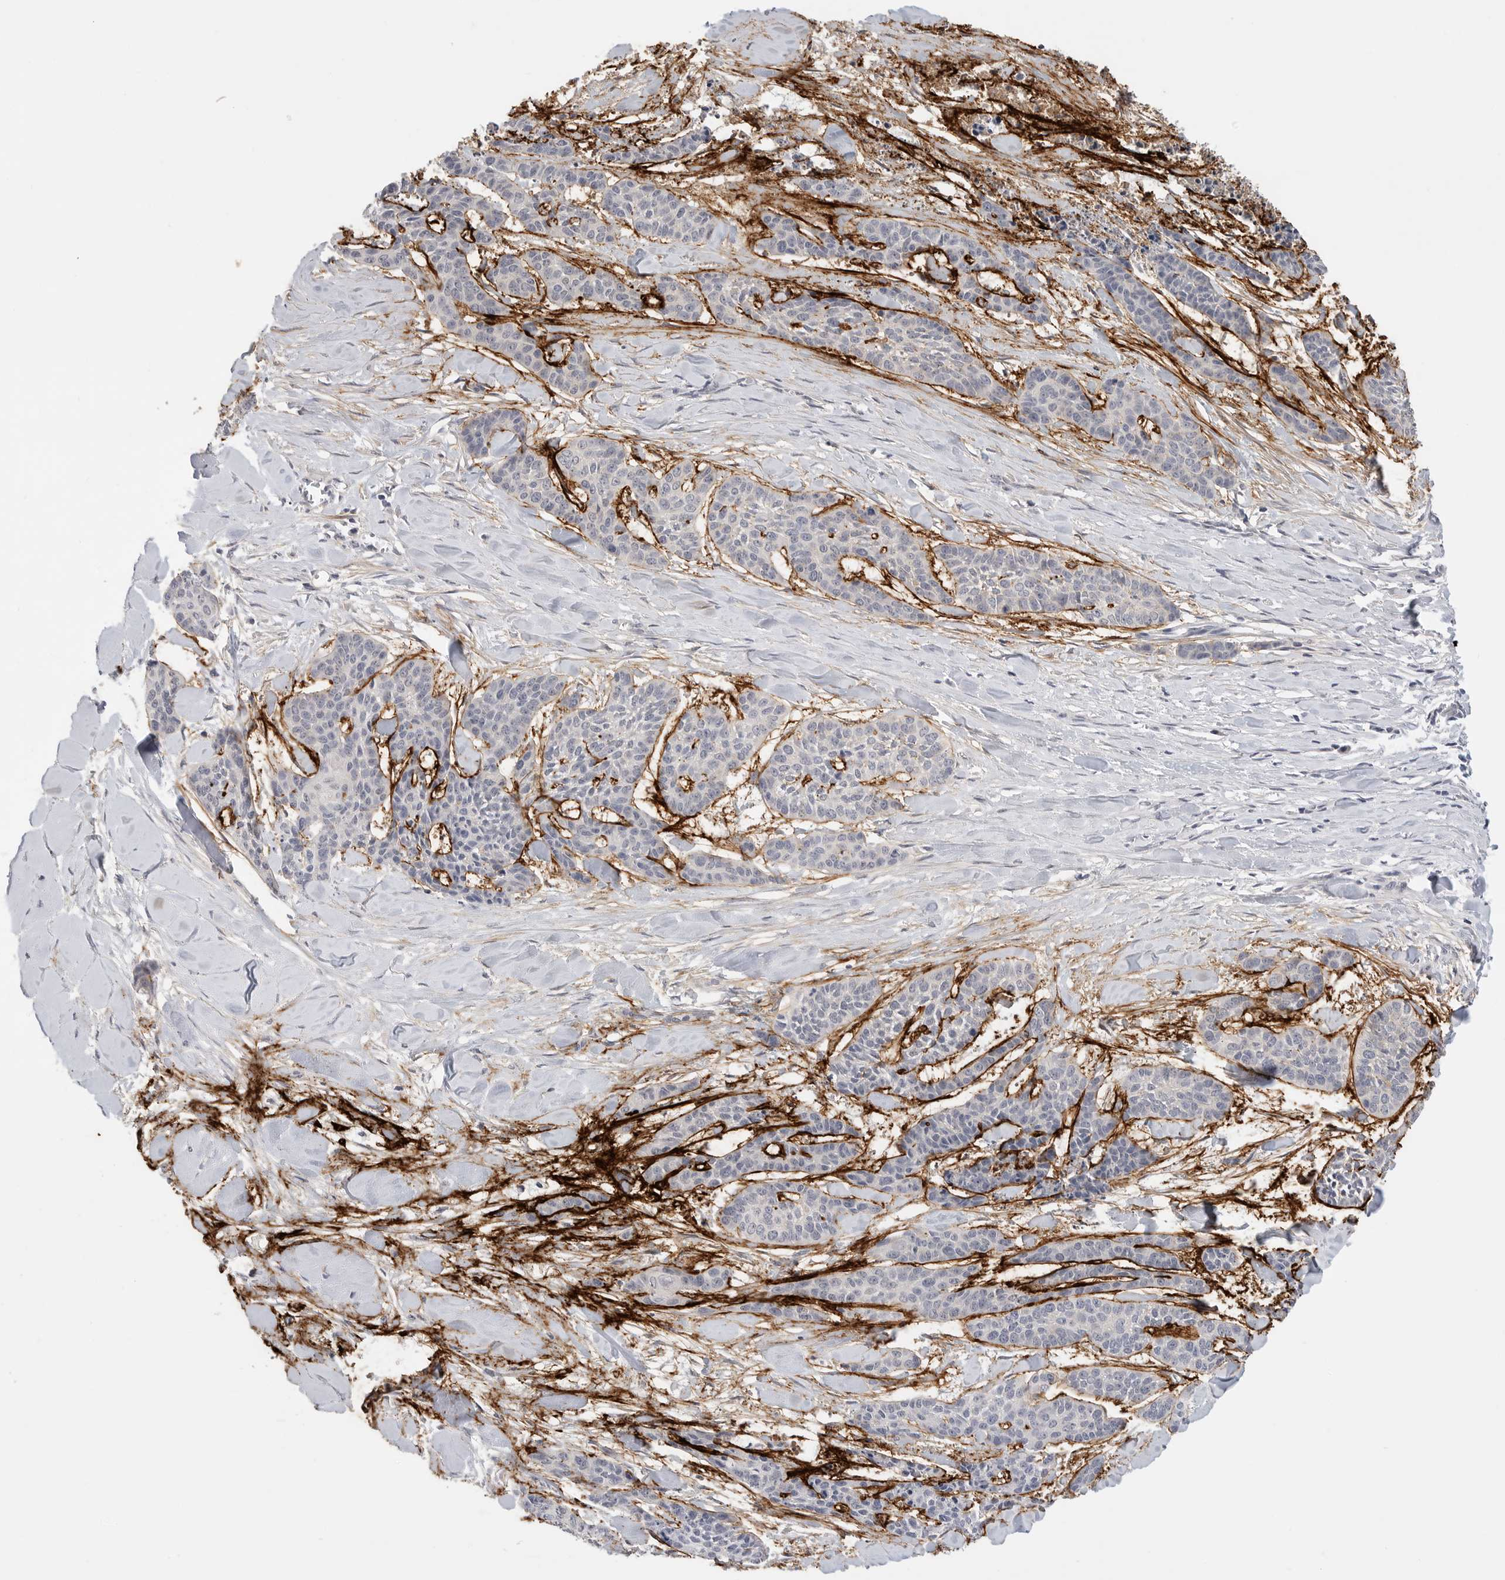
{"staining": {"intensity": "negative", "quantity": "none", "location": "none"}, "tissue": "skin cancer", "cell_type": "Tumor cells", "image_type": "cancer", "snomed": [{"axis": "morphology", "description": "Basal cell carcinoma"}, {"axis": "topography", "description": "Skin"}], "caption": "IHC of human basal cell carcinoma (skin) shows no staining in tumor cells.", "gene": "FBN2", "patient": {"sex": "female", "age": 64}}